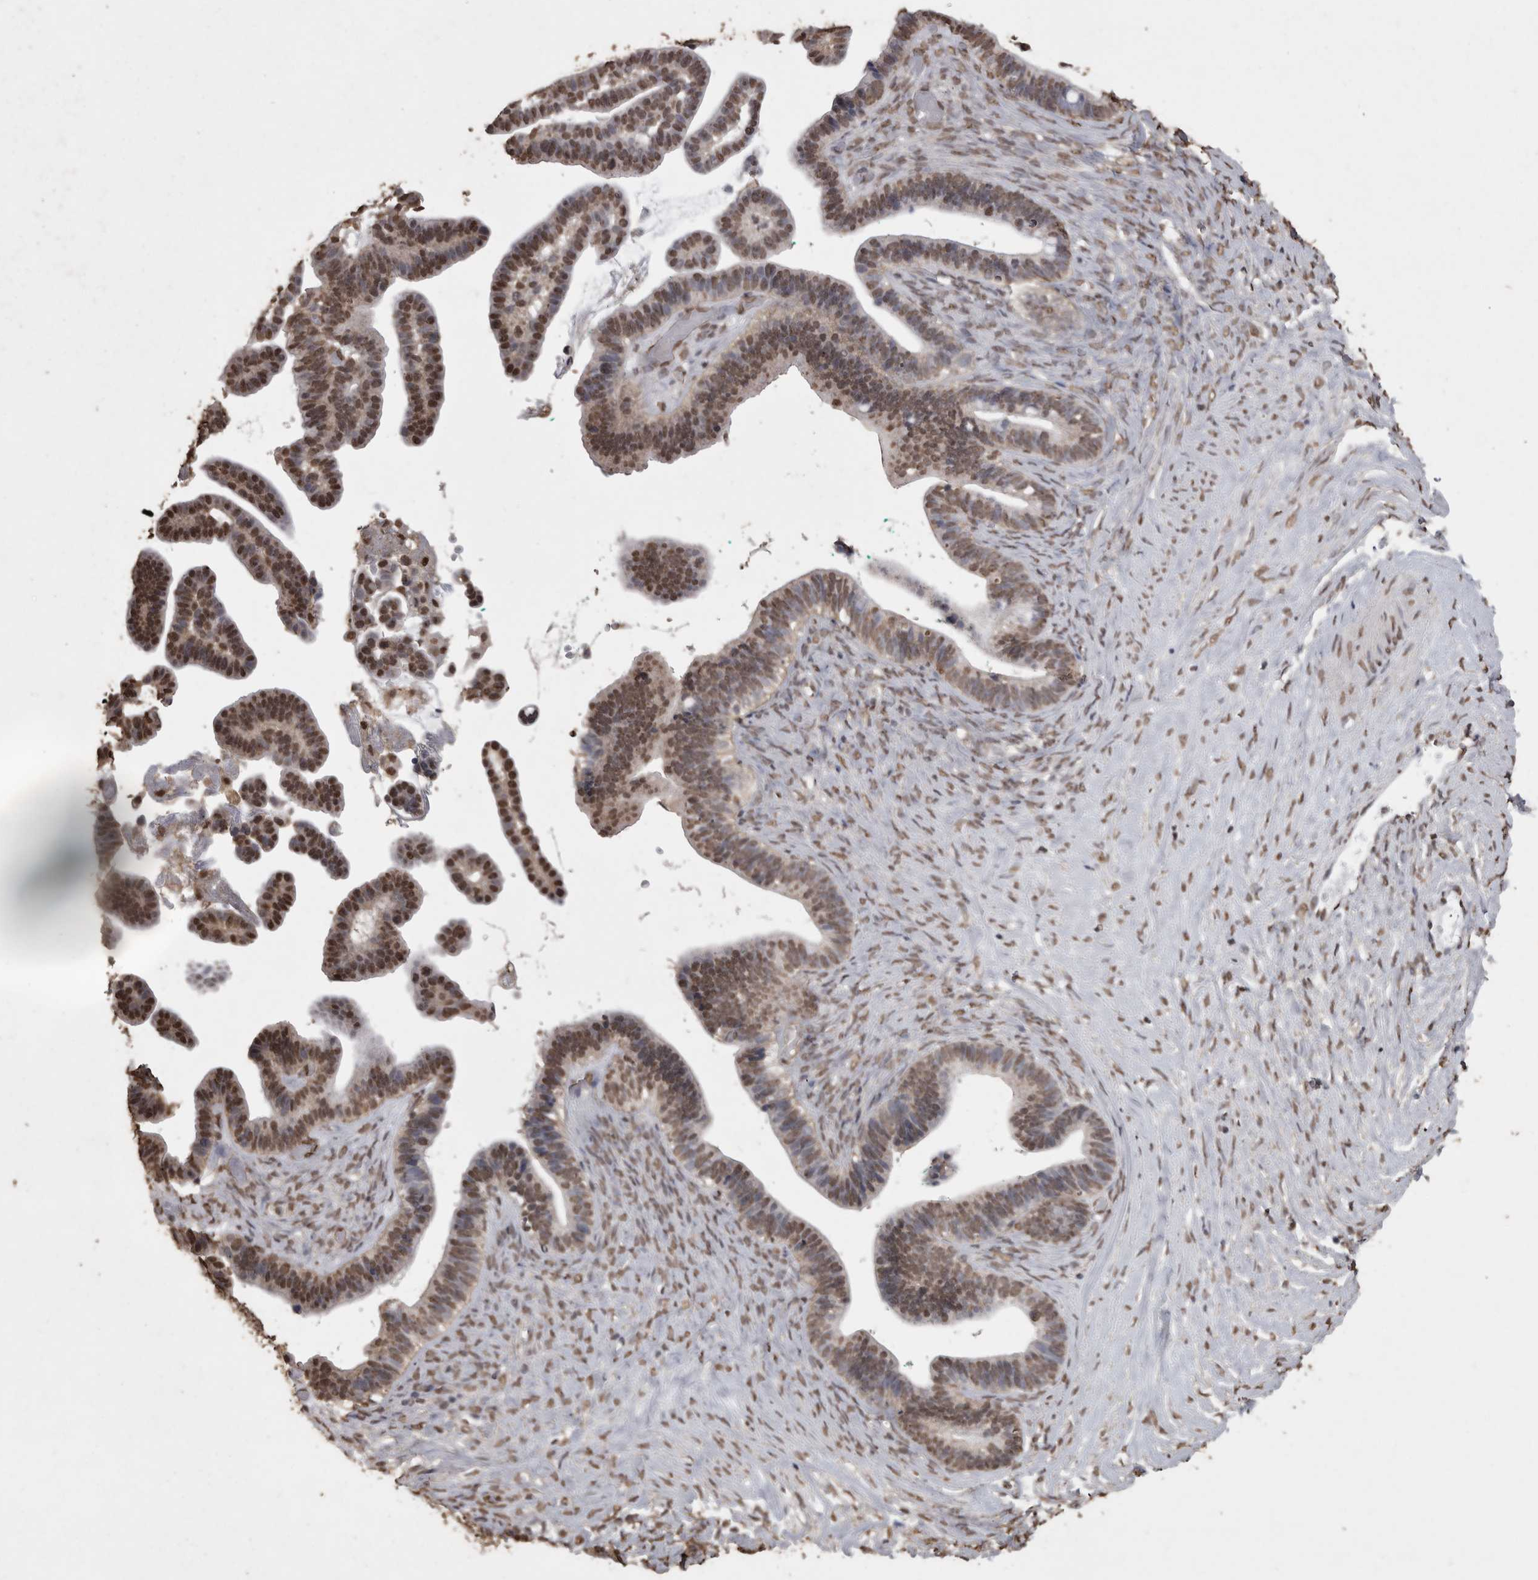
{"staining": {"intensity": "moderate", "quantity": ">75%", "location": "nuclear"}, "tissue": "ovarian cancer", "cell_type": "Tumor cells", "image_type": "cancer", "snomed": [{"axis": "morphology", "description": "Cystadenocarcinoma, serous, NOS"}, {"axis": "topography", "description": "Ovary"}], "caption": "Tumor cells demonstrate medium levels of moderate nuclear staining in approximately >75% of cells in ovarian serous cystadenocarcinoma. (DAB (3,3'-diaminobenzidine) = brown stain, brightfield microscopy at high magnification).", "gene": "SMAD7", "patient": {"sex": "female", "age": 56}}